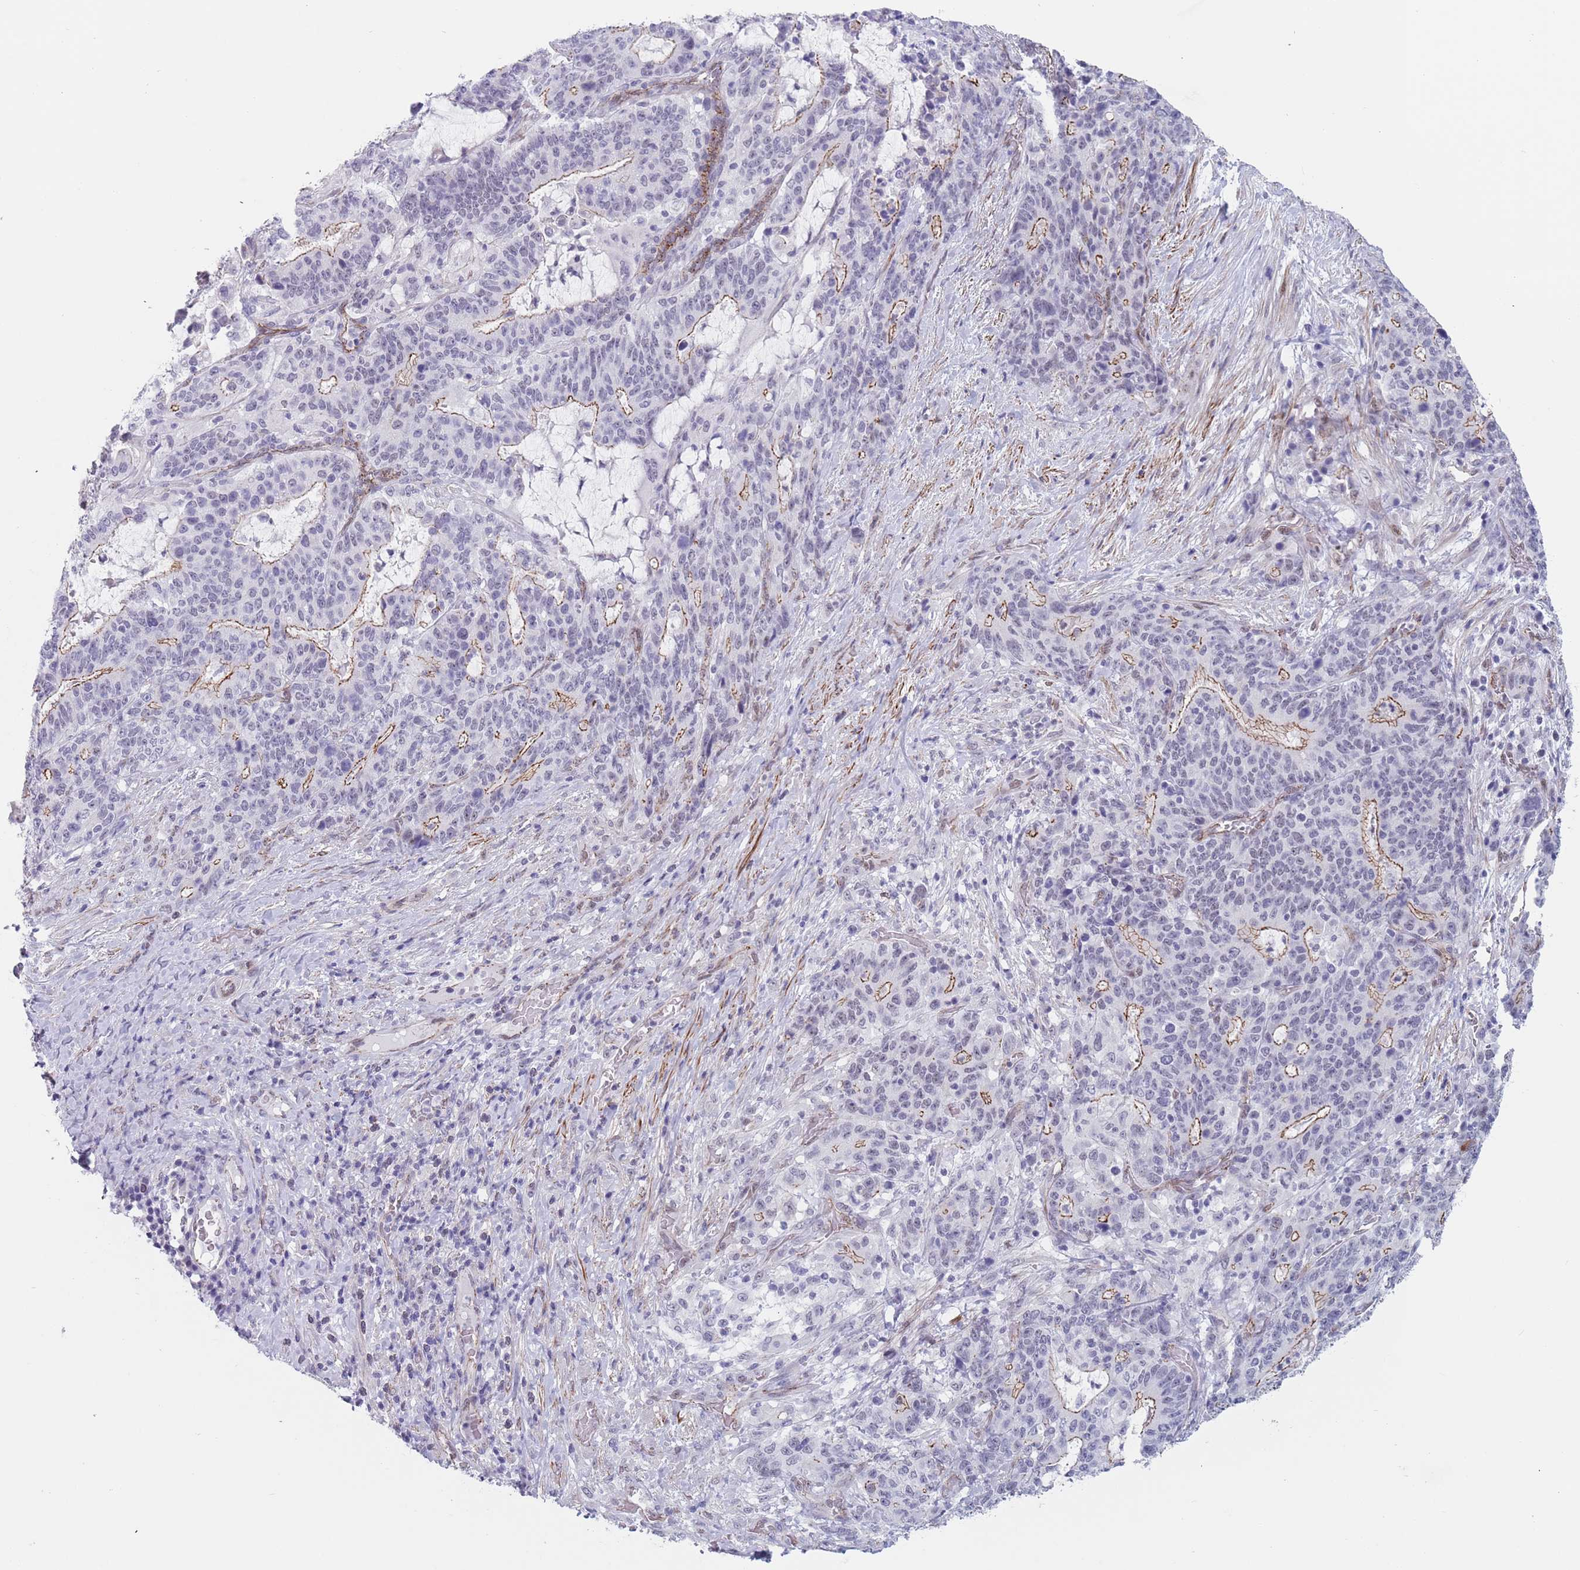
{"staining": {"intensity": "moderate", "quantity": "<25%", "location": "cytoplasmic/membranous"}, "tissue": "stomach cancer", "cell_type": "Tumor cells", "image_type": "cancer", "snomed": [{"axis": "morphology", "description": "Normal tissue, NOS"}, {"axis": "morphology", "description": "Adenocarcinoma, NOS"}, {"axis": "topography", "description": "Stomach"}], "caption": "High-magnification brightfield microscopy of adenocarcinoma (stomach) stained with DAB (brown) and counterstained with hematoxylin (blue). tumor cells exhibit moderate cytoplasmic/membranous staining is identified in approximately<25% of cells.", "gene": "OR5A2", "patient": {"sex": "female", "age": 64}}